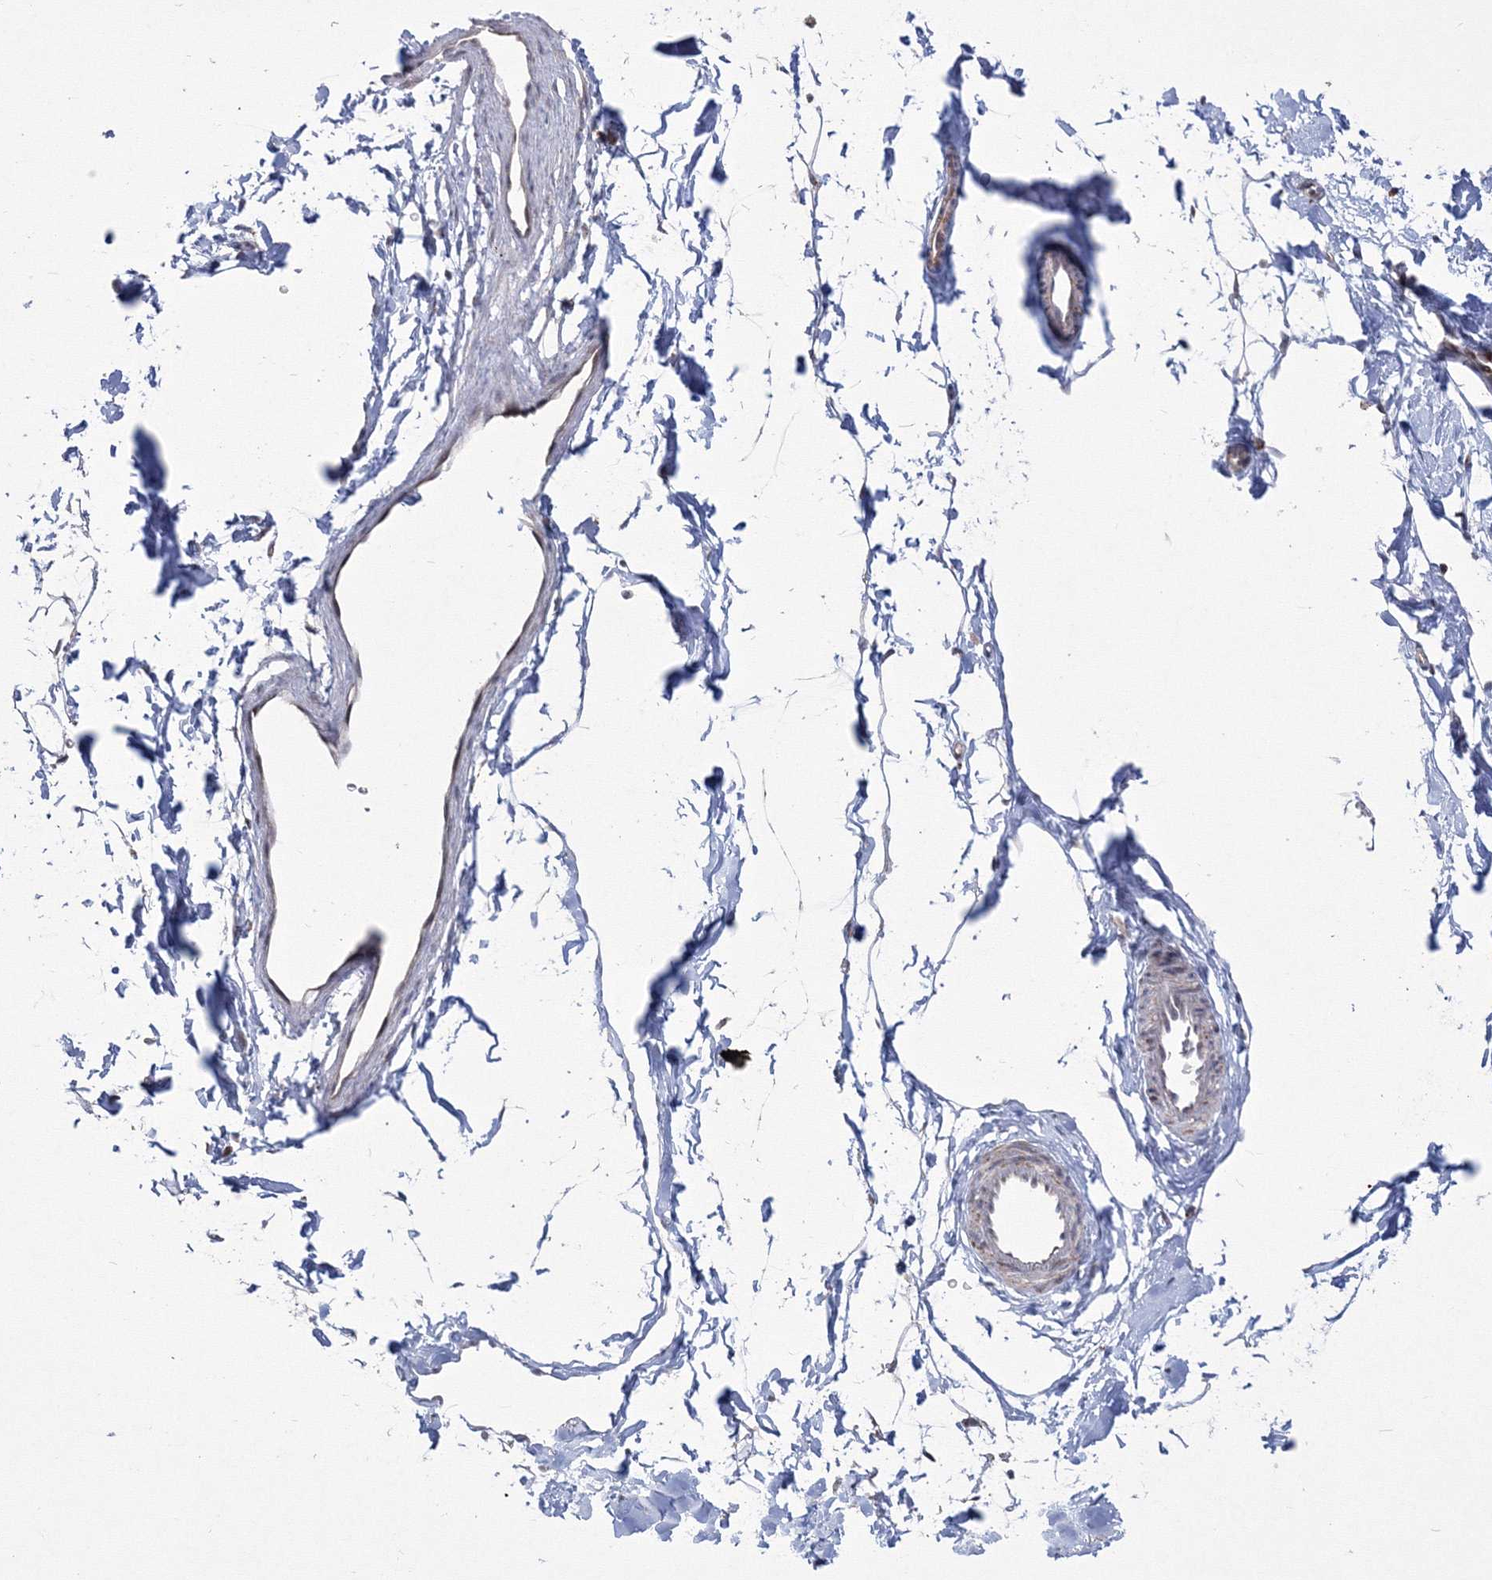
{"staining": {"intensity": "negative", "quantity": "none", "location": "none"}, "tissue": "adipose tissue", "cell_type": "Adipocytes", "image_type": "normal", "snomed": [{"axis": "morphology", "description": "Normal tissue, NOS"}, {"axis": "topography", "description": "Breast"}], "caption": "A histopathology image of human adipose tissue is negative for staining in adipocytes. (DAB (3,3'-diaminobenzidine) immunohistochemistry, high magnification).", "gene": "GRSF1", "patient": {"sex": "female", "age": 23}}